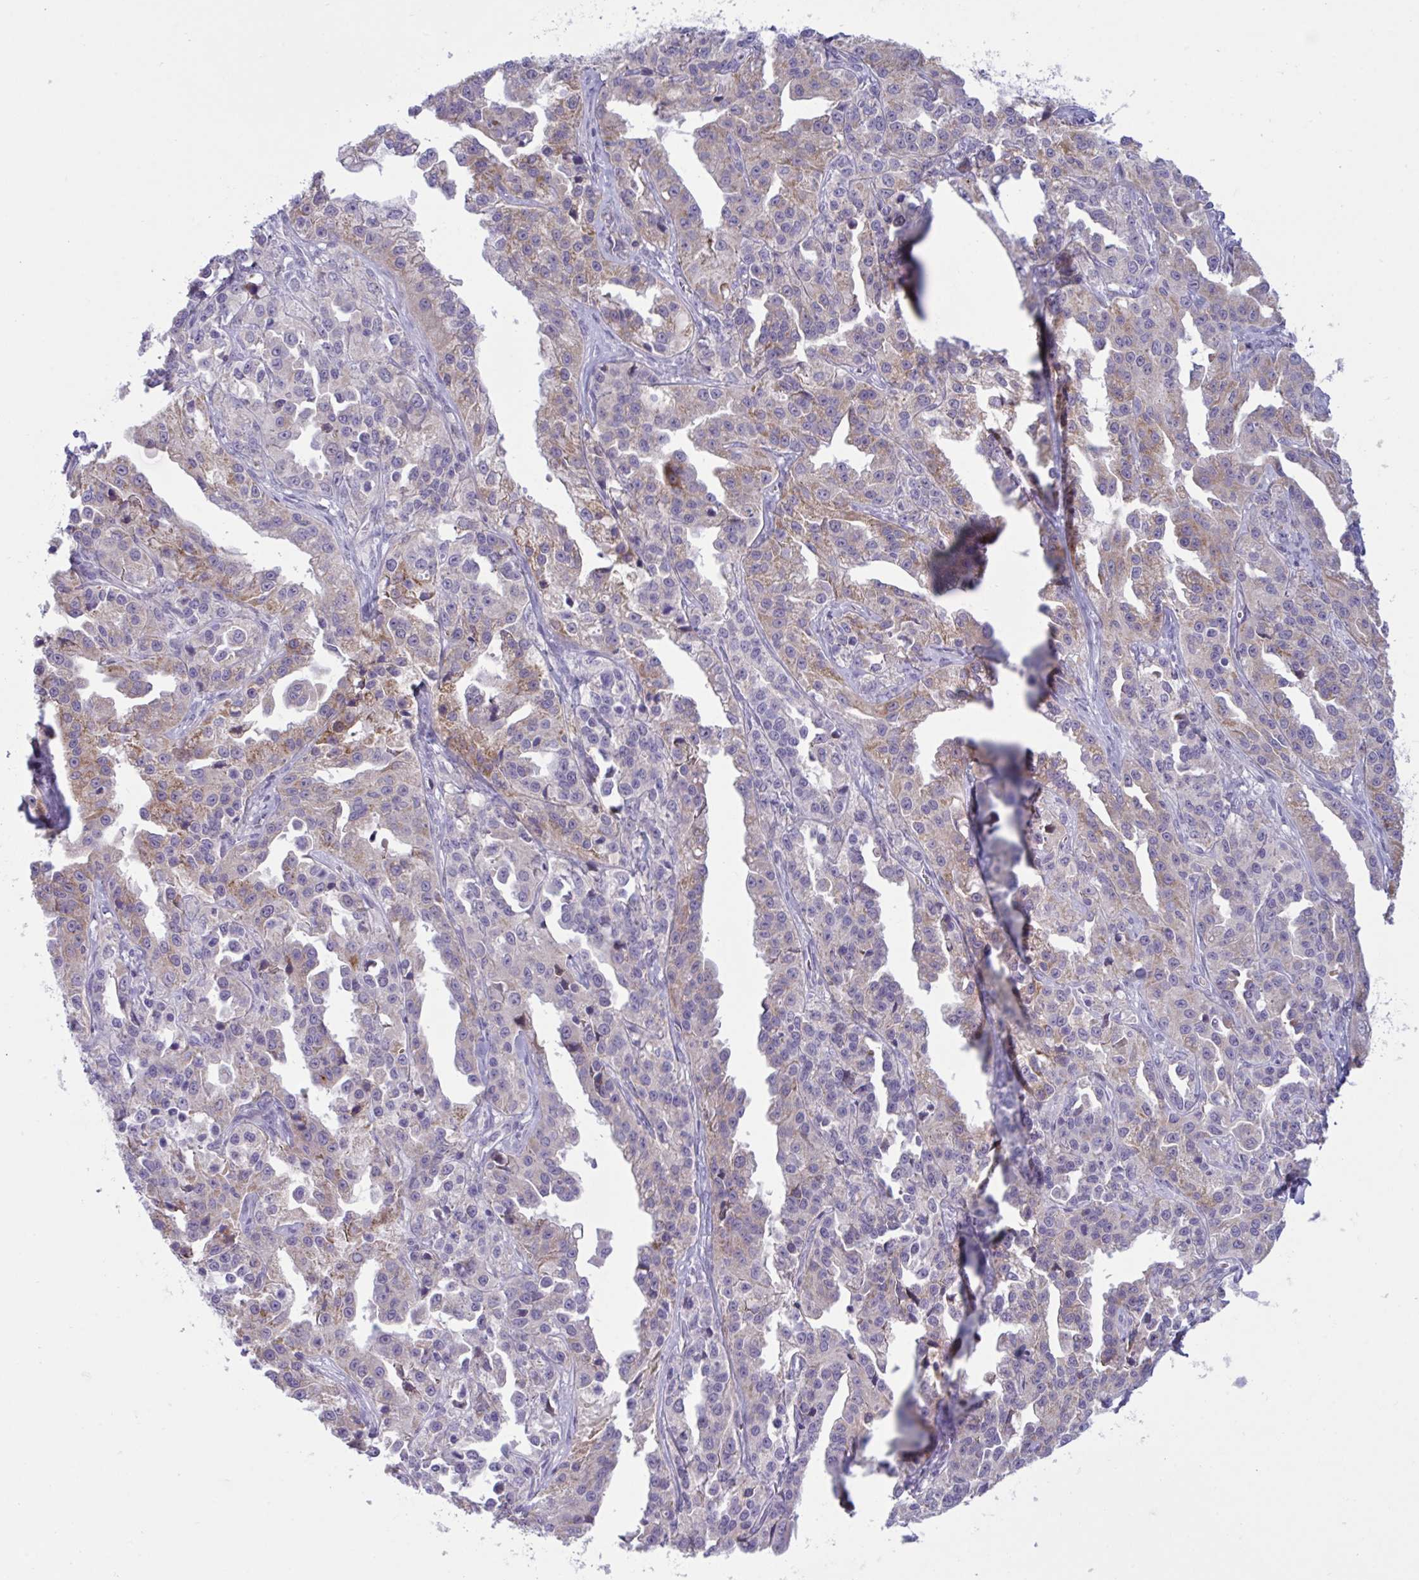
{"staining": {"intensity": "moderate", "quantity": "25%-75%", "location": "cytoplasmic/membranous"}, "tissue": "ovarian cancer", "cell_type": "Tumor cells", "image_type": "cancer", "snomed": [{"axis": "morphology", "description": "Cystadenocarcinoma, serous, NOS"}, {"axis": "topography", "description": "Ovary"}], "caption": "IHC of ovarian serous cystadenocarcinoma shows medium levels of moderate cytoplasmic/membranous expression in approximately 25%-75% of tumor cells.", "gene": "VWC2", "patient": {"sex": "female", "age": 75}}